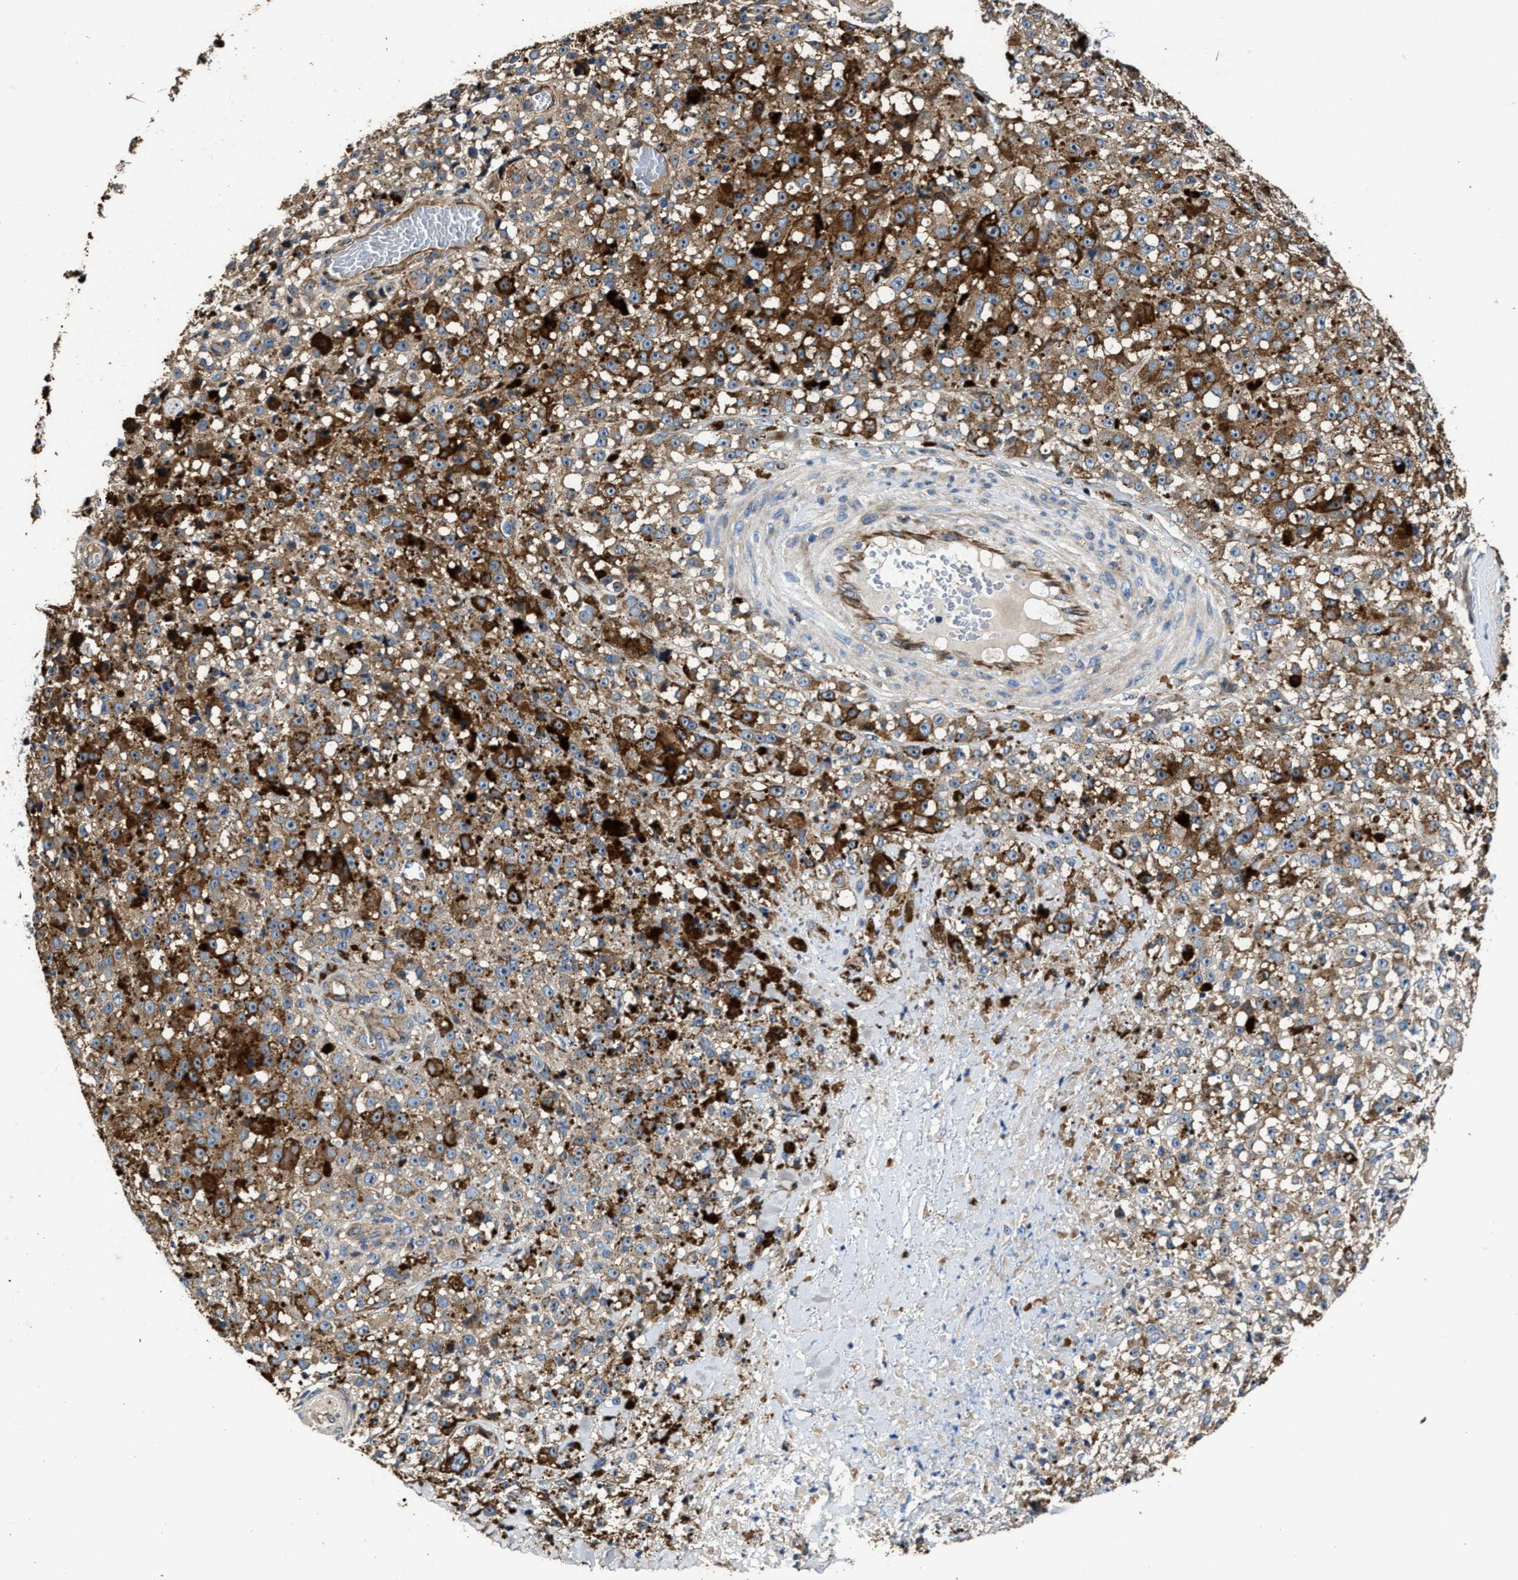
{"staining": {"intensity": "moderate", "quantity": ">75%", "location": "cytoplasmic/membranous"}, "tissue": "melanoma", "cell_type": "Tumor cells", "image_type": "cancer", "snomed": [{"axis": "morphology", "description": "Malignant melanoma, NOS"}, {"axis": "topography", "description": "Skin"}], "caption": "IHC of human melanoma displays medium levels of moderate cytoplasmic/membranous staining in about >75% of tumor cells. (IHC, brightfield microscopy, high magnification).", "gene": "PTAR1", "patient": {"sex": "female", "age": 82}}